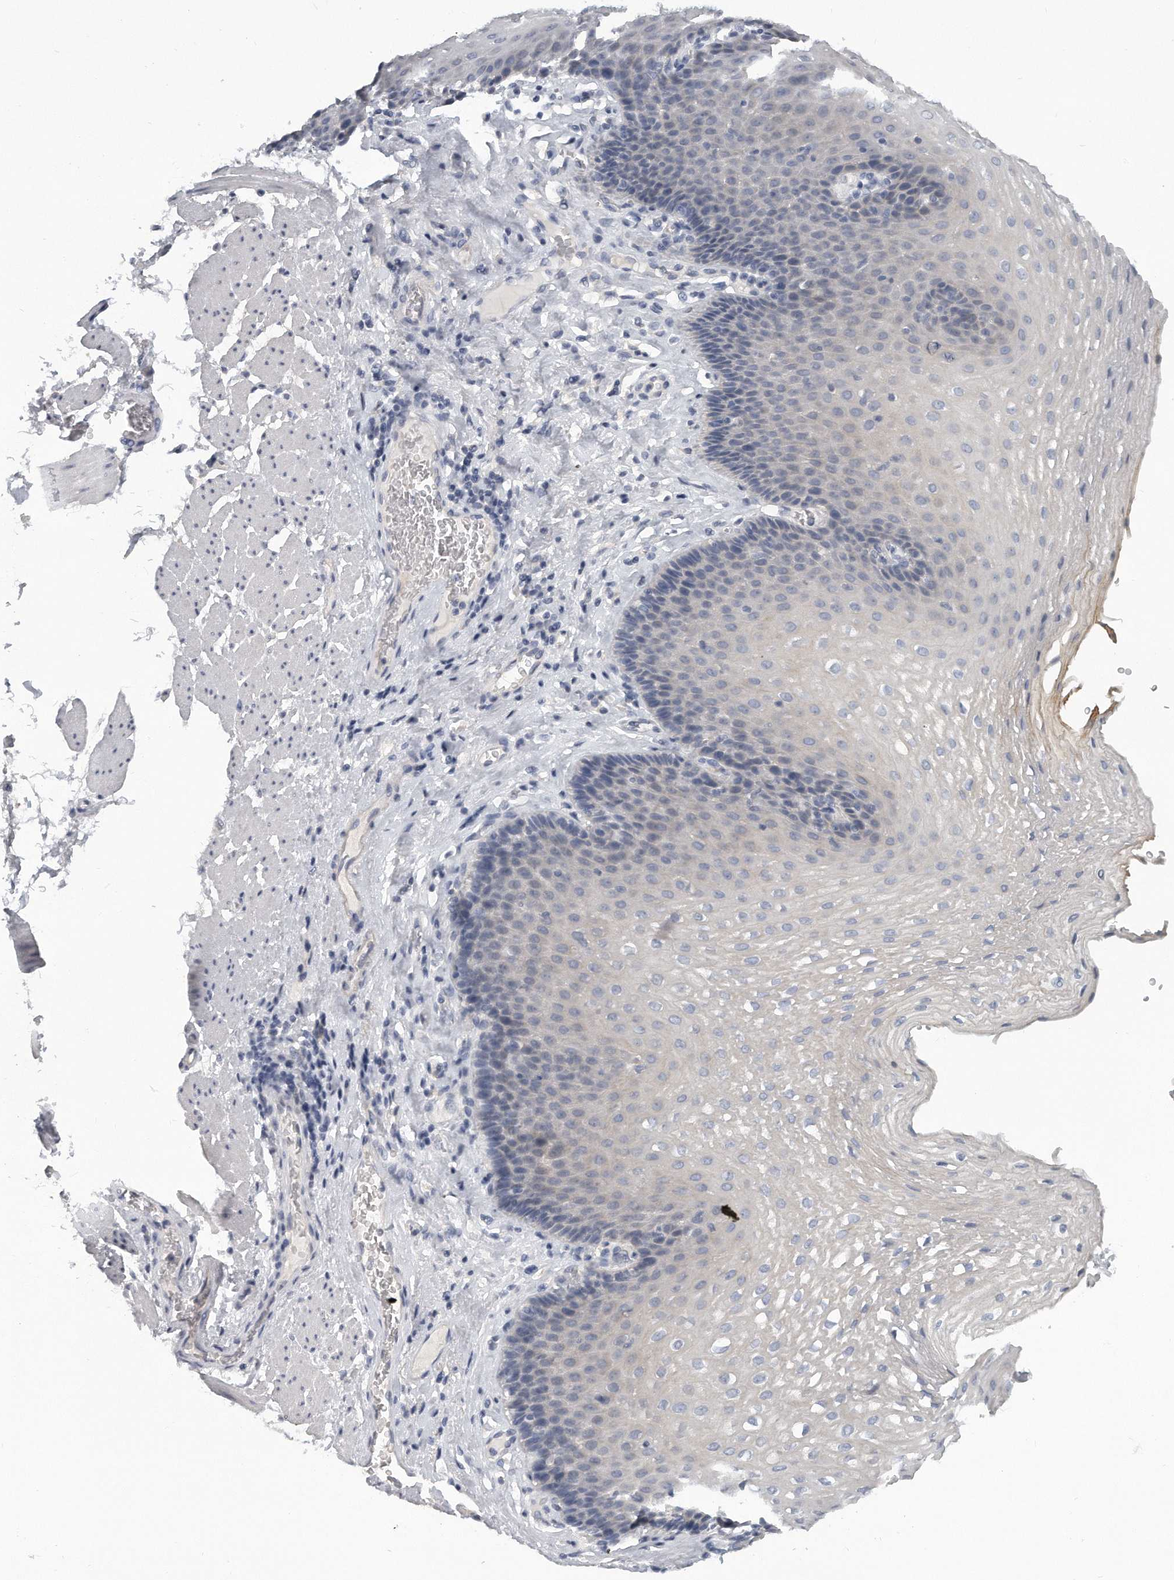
{"staining": {"intensity": "moderate", "quantity": "25%-75%", "location": "cytoplasmic/membranous"}, "tissue": "esophagus", "cell_type": "Squamous epithelial cells", "image_type": "normal", "snomed": [{"axis": "morphology", "description": "Normal tissue, NOS"}, {"axis": "topography", "description": "Esophagus"}], "caption": "Protein staining demonstrates moderate cytoplasmic/membranous staining in about 25%-75% of squamous epithelial cells in normal esophagus. The staining is performed using DAB (3,3'-diaminobenzidine) brown chromogen to label protein expression. The nuclei are counter-stained blue using hematoxylin.", "gene": "KLHL7", "patient": {"sex": "female", "age": 66}}